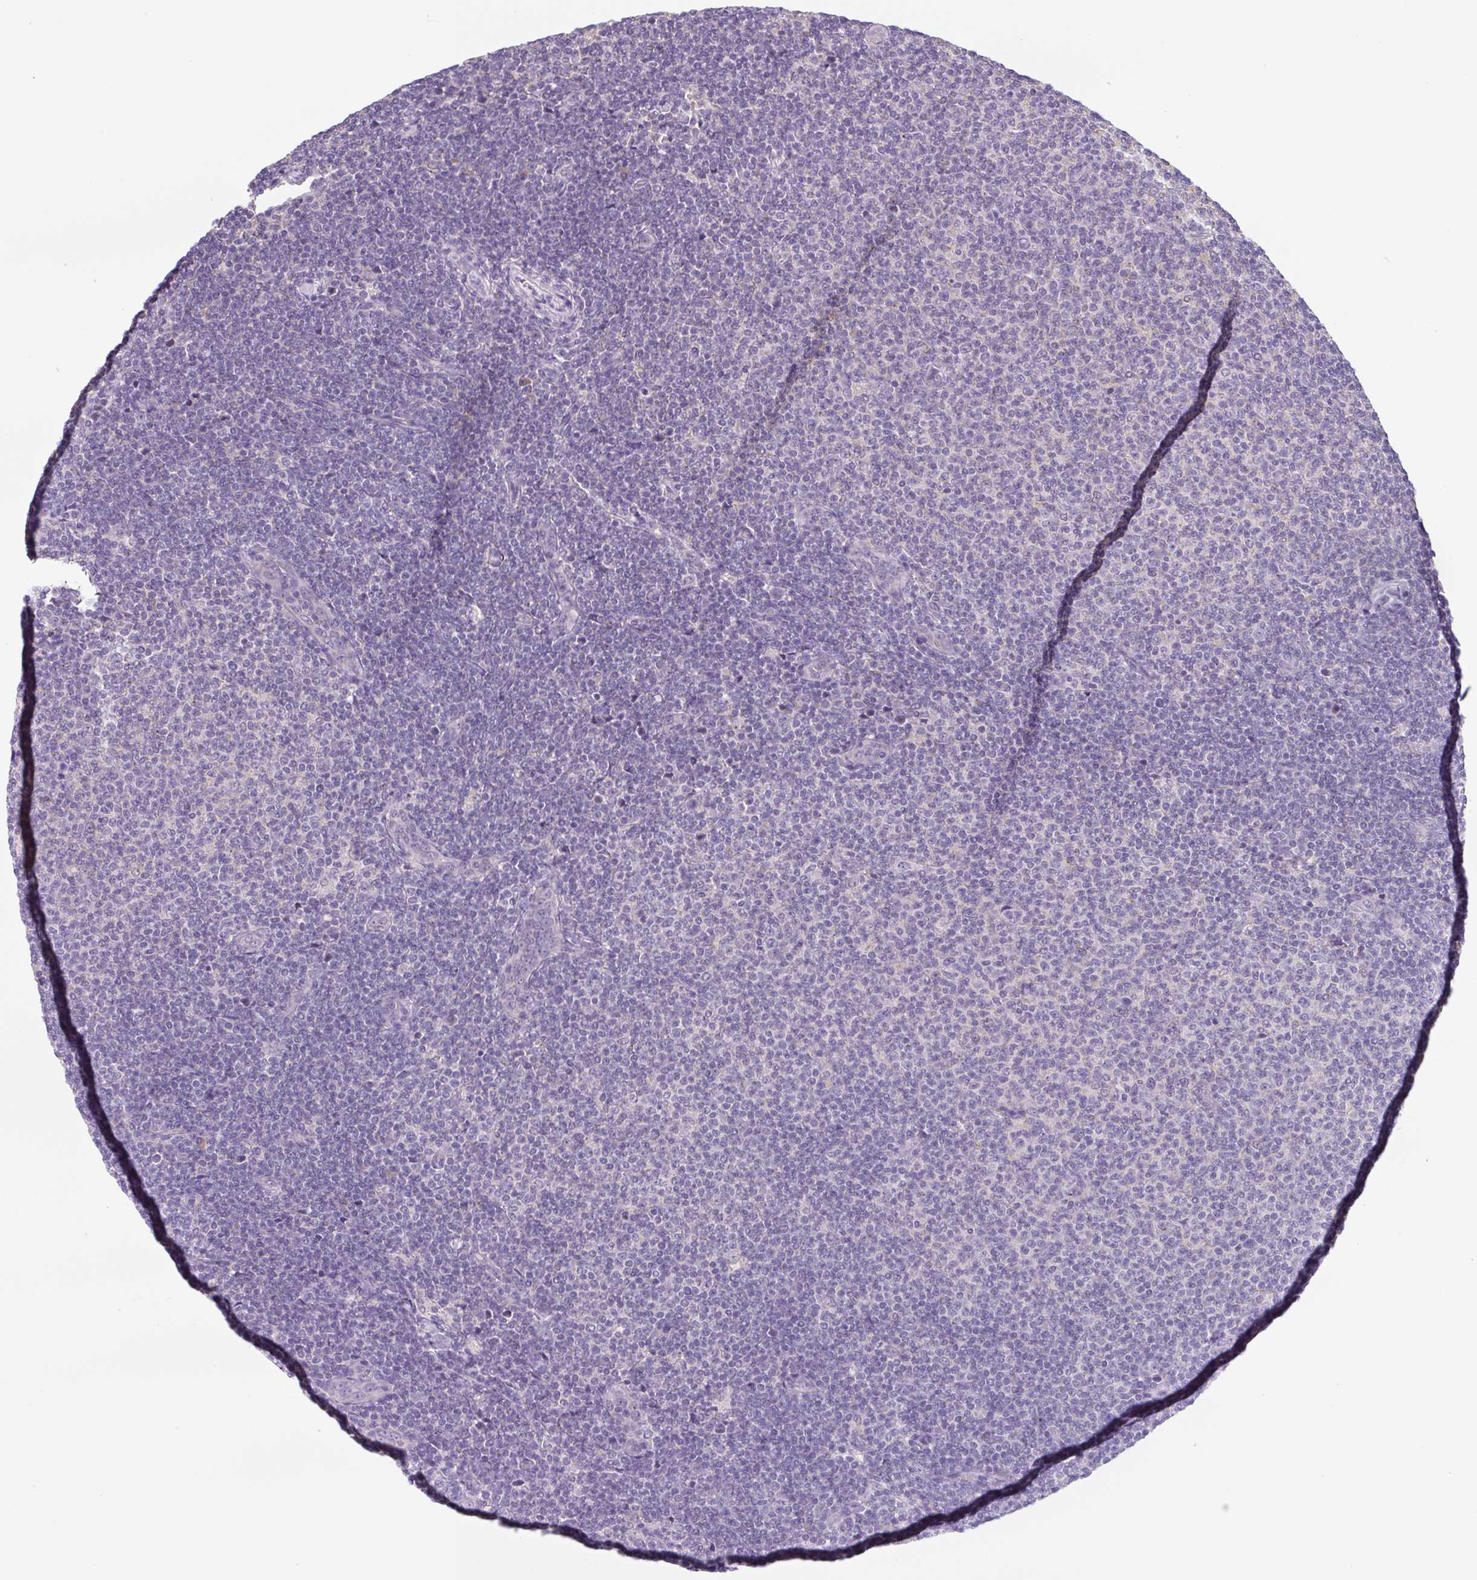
{"staining": {"intensity": "negative", "quantity": "none", "location": "none"}, "tissue": "lymphoma", "cell_type": "Tumor cells", "image_type": "cancer", "snomed": [{"axis": "morphology", "description": "Malignant lymphoma, non-Hodgkin's type, Low grade"}, {"axis": "topography", "description": "Lymph node"}], "caption": "Immunohistochemical staining of lymphoma demonstrates no significant positivity in tumor cells.", "gene": "FZD5", "patient": {"sex": "male", "age": 66}}